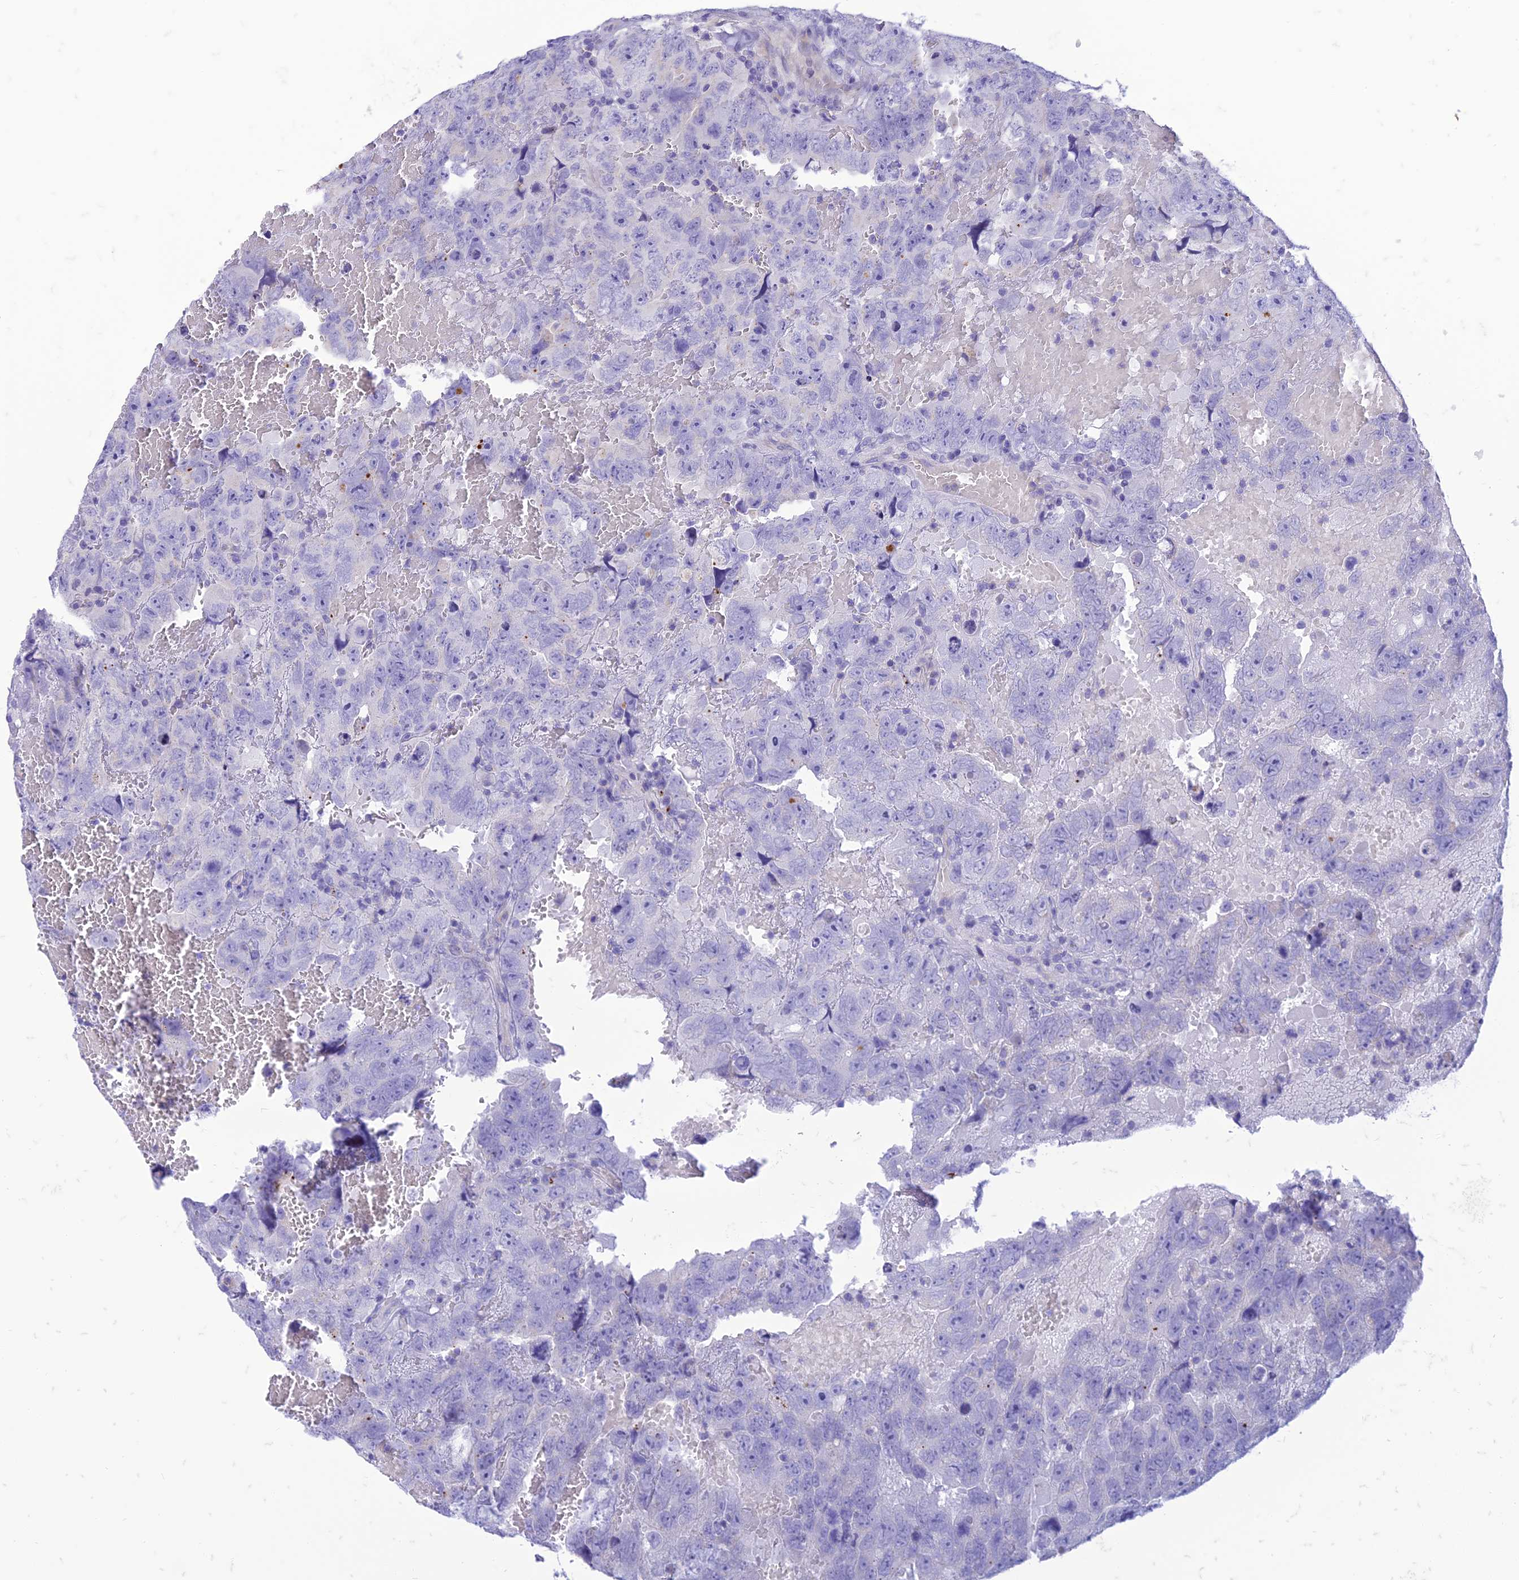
{"staining": {"intensity": "negative", "quantity": "none", "location": "none"}, "tissue": "testis cancer", "cell_type": "Tumor cells", "image_type": "cancer", "snomed": [{"axis": "morphology", "description": "Carcinoma, Embryonal, NOS"}, {"axis": "topography", "description": "Testis"}], "caption": "Tumor cells show no significant protein staining in testis cancer (embryonal carcinoma). (IHC, brightfield microscopy, high magnification).", "gene": "DHDH", "patient": {"sex": "male", "age": 45}}